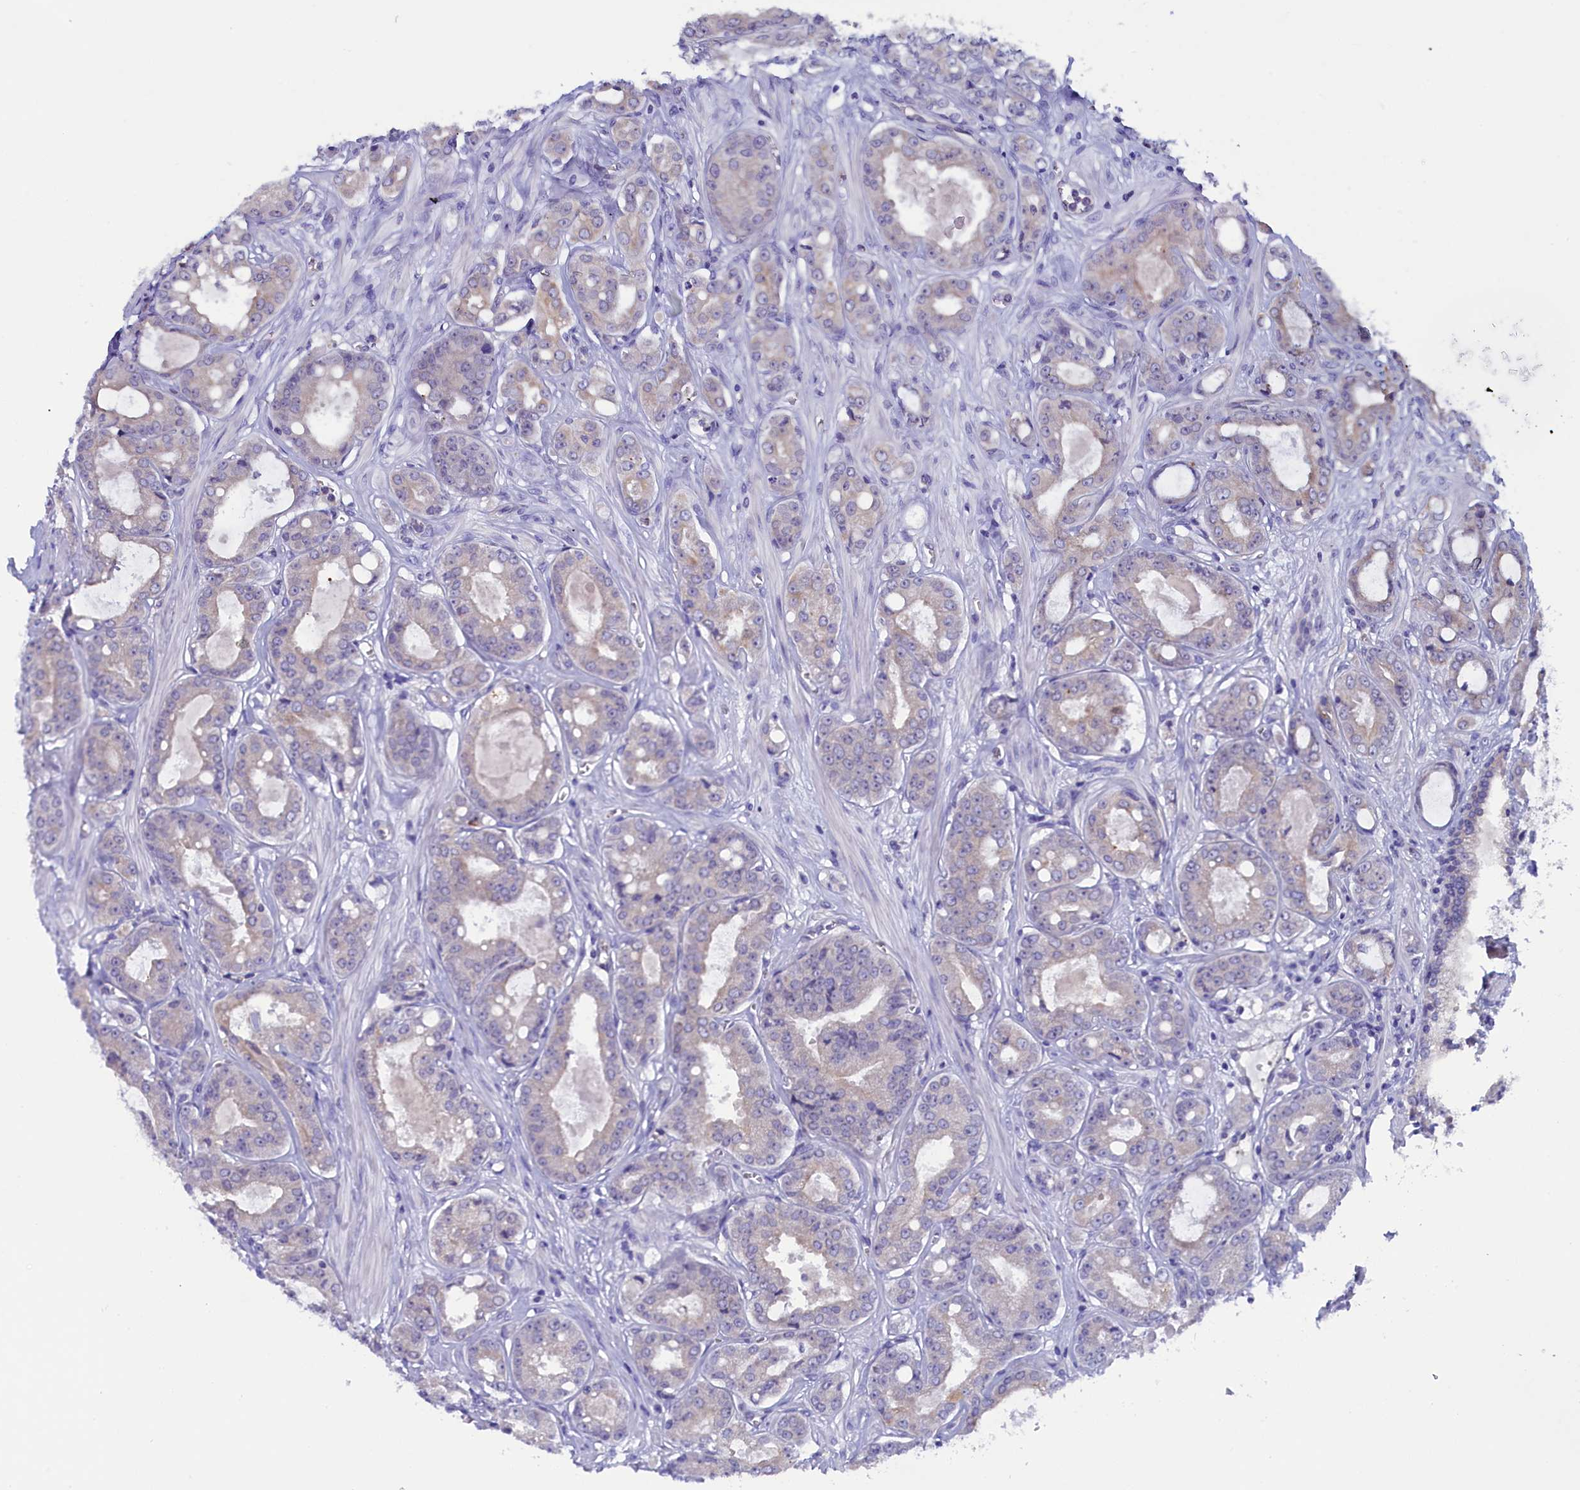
{"staining": {"intensity": "negative", "quantity": "none", "location": "none"}, "tissue": "prostate cancer", "cell_type": "Tumor cells", "image_type": "cancer", "snomed": [{"axis": "morphology", "description": "Adenocarcinoma, High grade"}, {"axis": "topography", "description": "Prostate"}], "caption": "DAB (3,3'-diaminobenzidine) immunohistochemical staining of prostate cancer (high-grade adenocarcinoma) displays no significant staining in tumor cells. (DAB IHC with hematoxylin counter stain).", "gene": "CIAPIN1", "patient": {"sex": "male", "age": 74}}